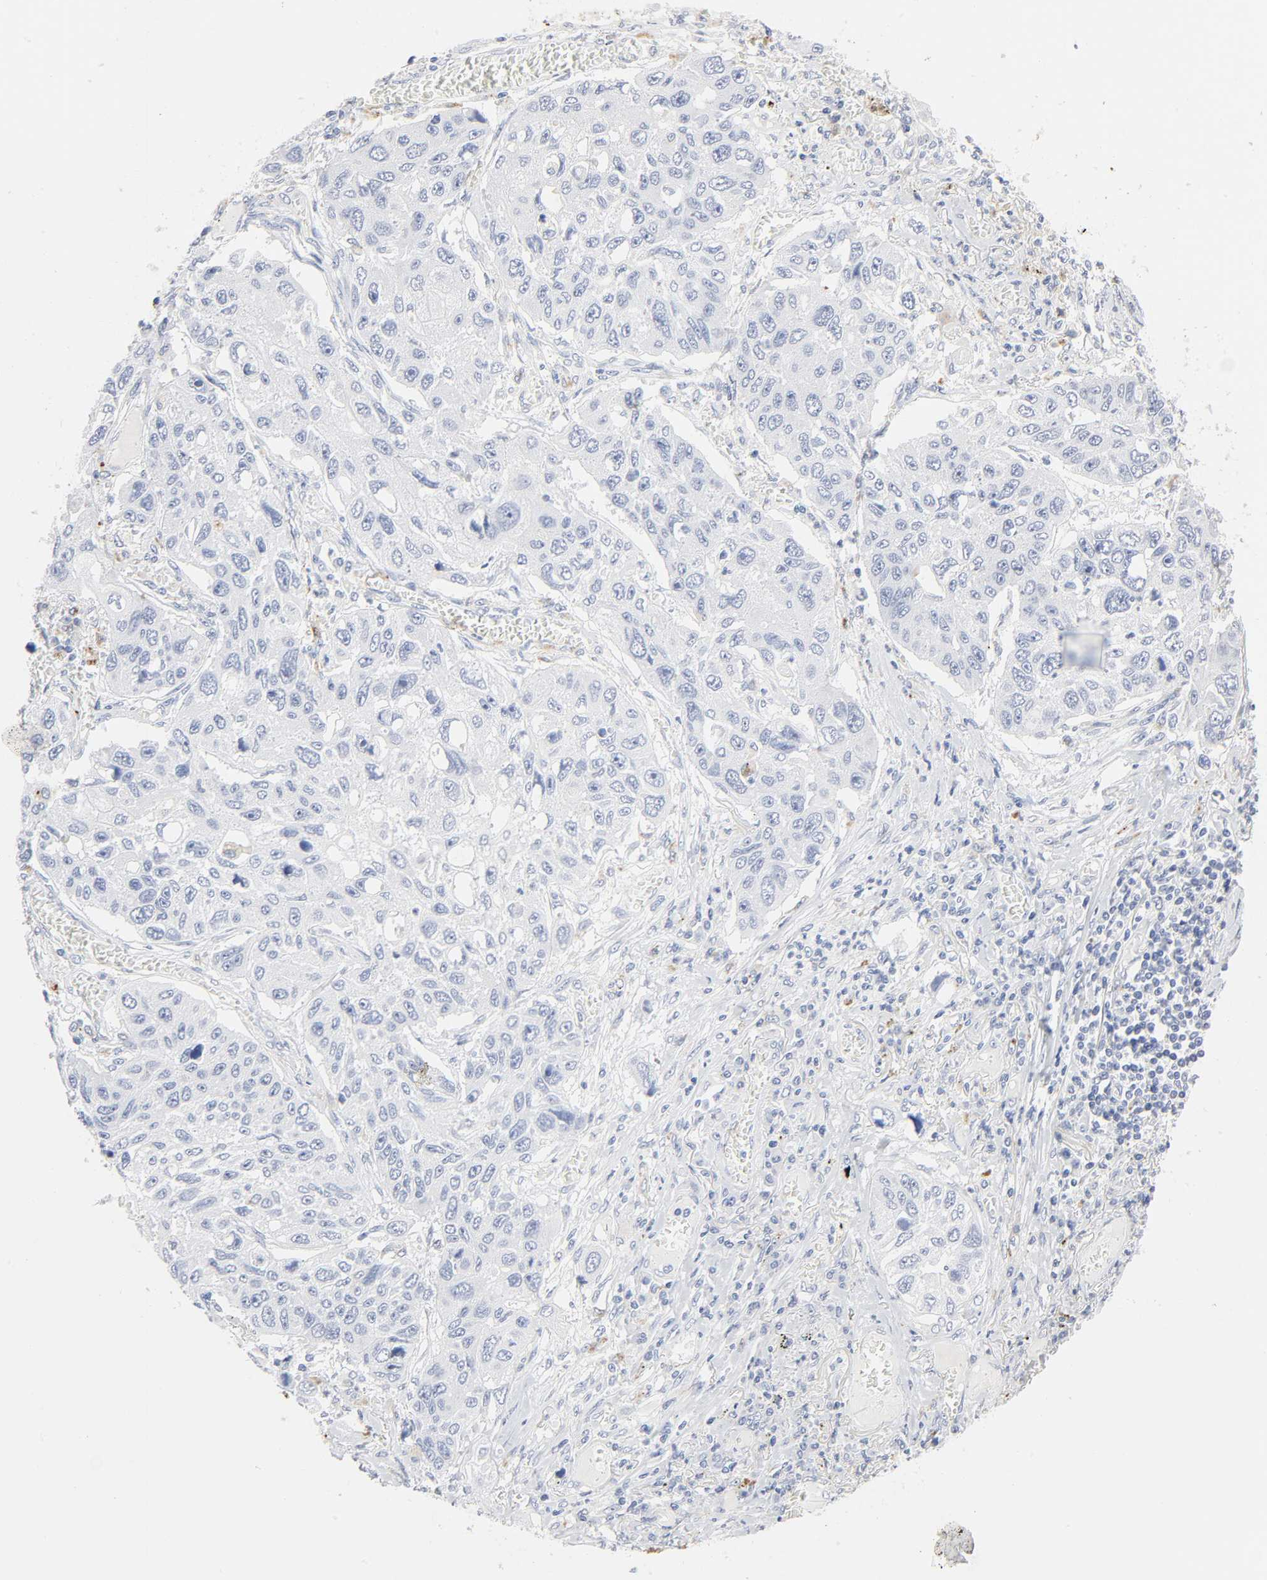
{"staining": {"intensity": "negative", "quantity": "none", "location": "none"}, "tissue": "lung cancer", "cell_type": "Tumor cells", "image_type": "cancer", "snomed": [{"axis": "morphology", "description": "Squamous cell carcinoma, NOS"}, {"axis": "topography", "description": "Lung"}], "caption": "This is an IHC micrograph of squamous cell carcinoma (lung). There is no positivity in tumor cells.", "gene": "PLP1", "patient": {"sex": "male", "age": 71}}